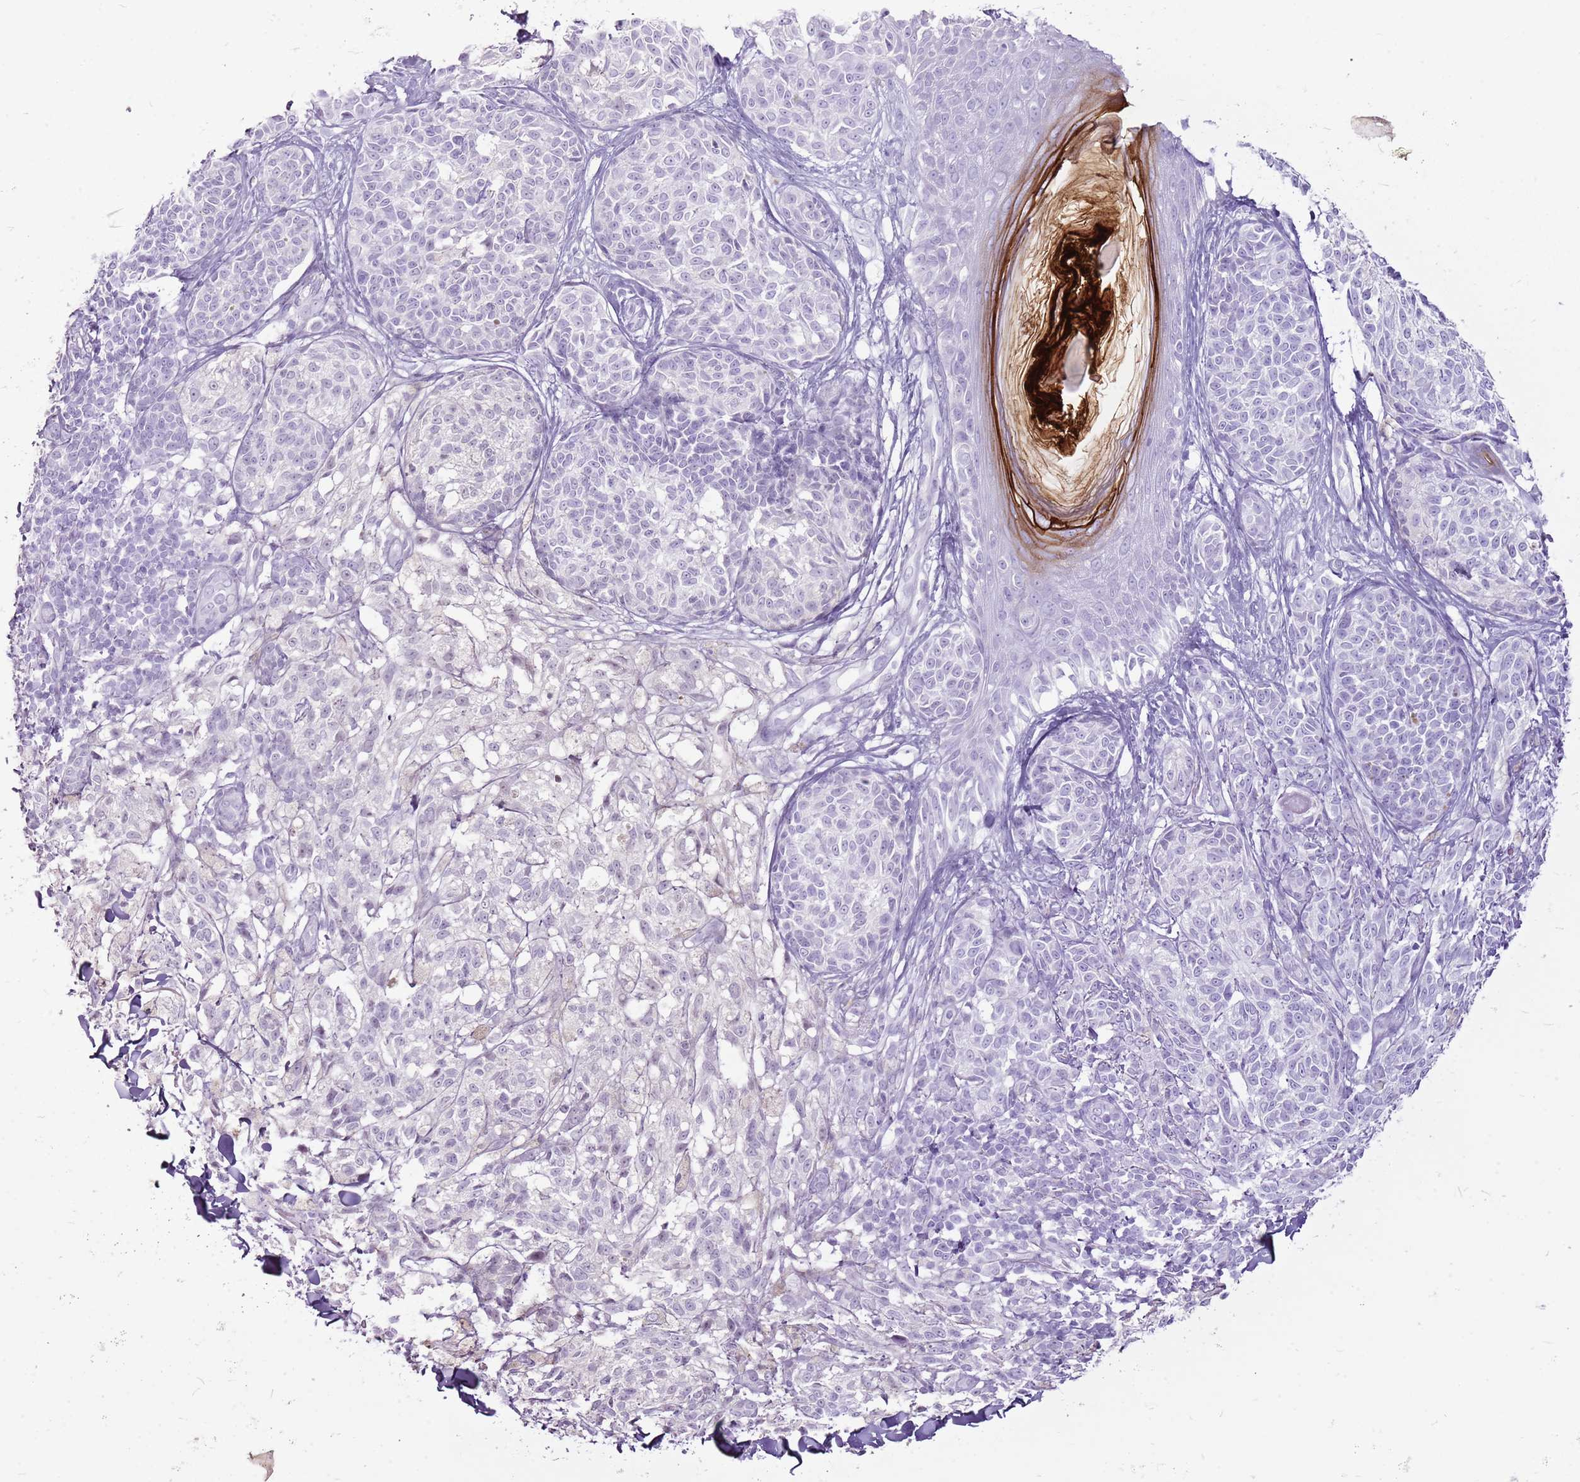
{"staining": {"intensity": "negative", "quantity": "none", "location": "none"}, "tissue": "melanoma", "cell_type": "Tumor cells", "image_type": "cancer", "snomed": [{"axis": "morphology", "description": "Malignant melanoma, NOS"}, {"axis": "topography", "description": "Skin of upper extremity"}], "caption": "Malignant melanoma stained for a protein using IHC displays no positivity tumor cells.", "gene": "CNFN", "patient": {"sex": "male", "age": 40}}